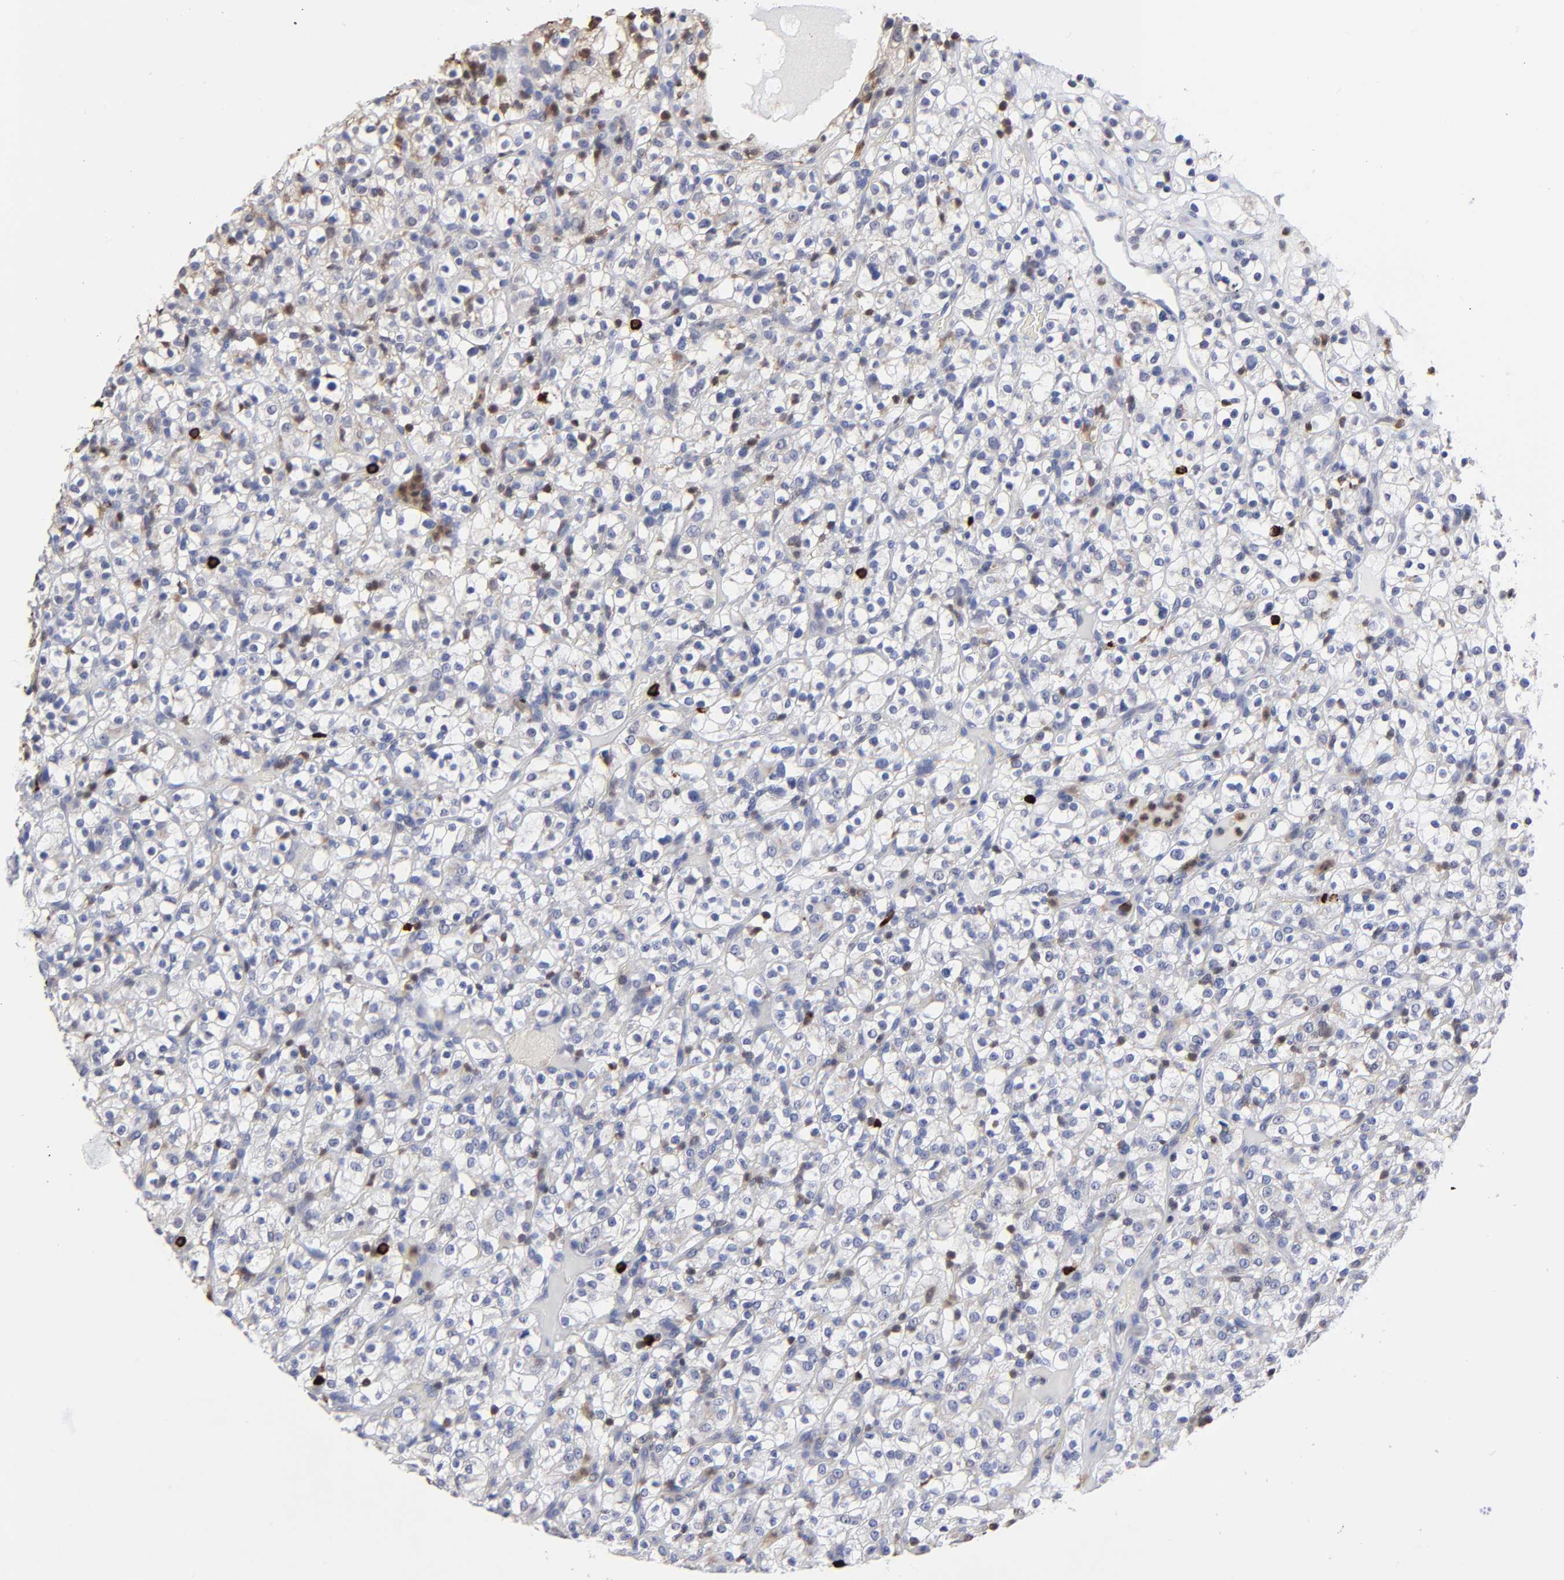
{"staining": {"intensity": "negative", "quantity": "none", "location": "none"}, "tissue": "renal cancer", "cell_type": "Tumor cells", "image_type": "cancer", "snomed": [{"axis": "morphology", "description": "Normal tissue, NOS"}, {"axis": "morphology", "description": "Adenocarcinoma, NOS"}, {"axis": "topography", "description": "Kidney"}], "caption": "Human renal cancer stained for a protein using immunohistochemistry (IHC) demonstrates no positivity in tumor cells.", "gene": "TBXT", "patient": {"sex": "female", "age": 72}}